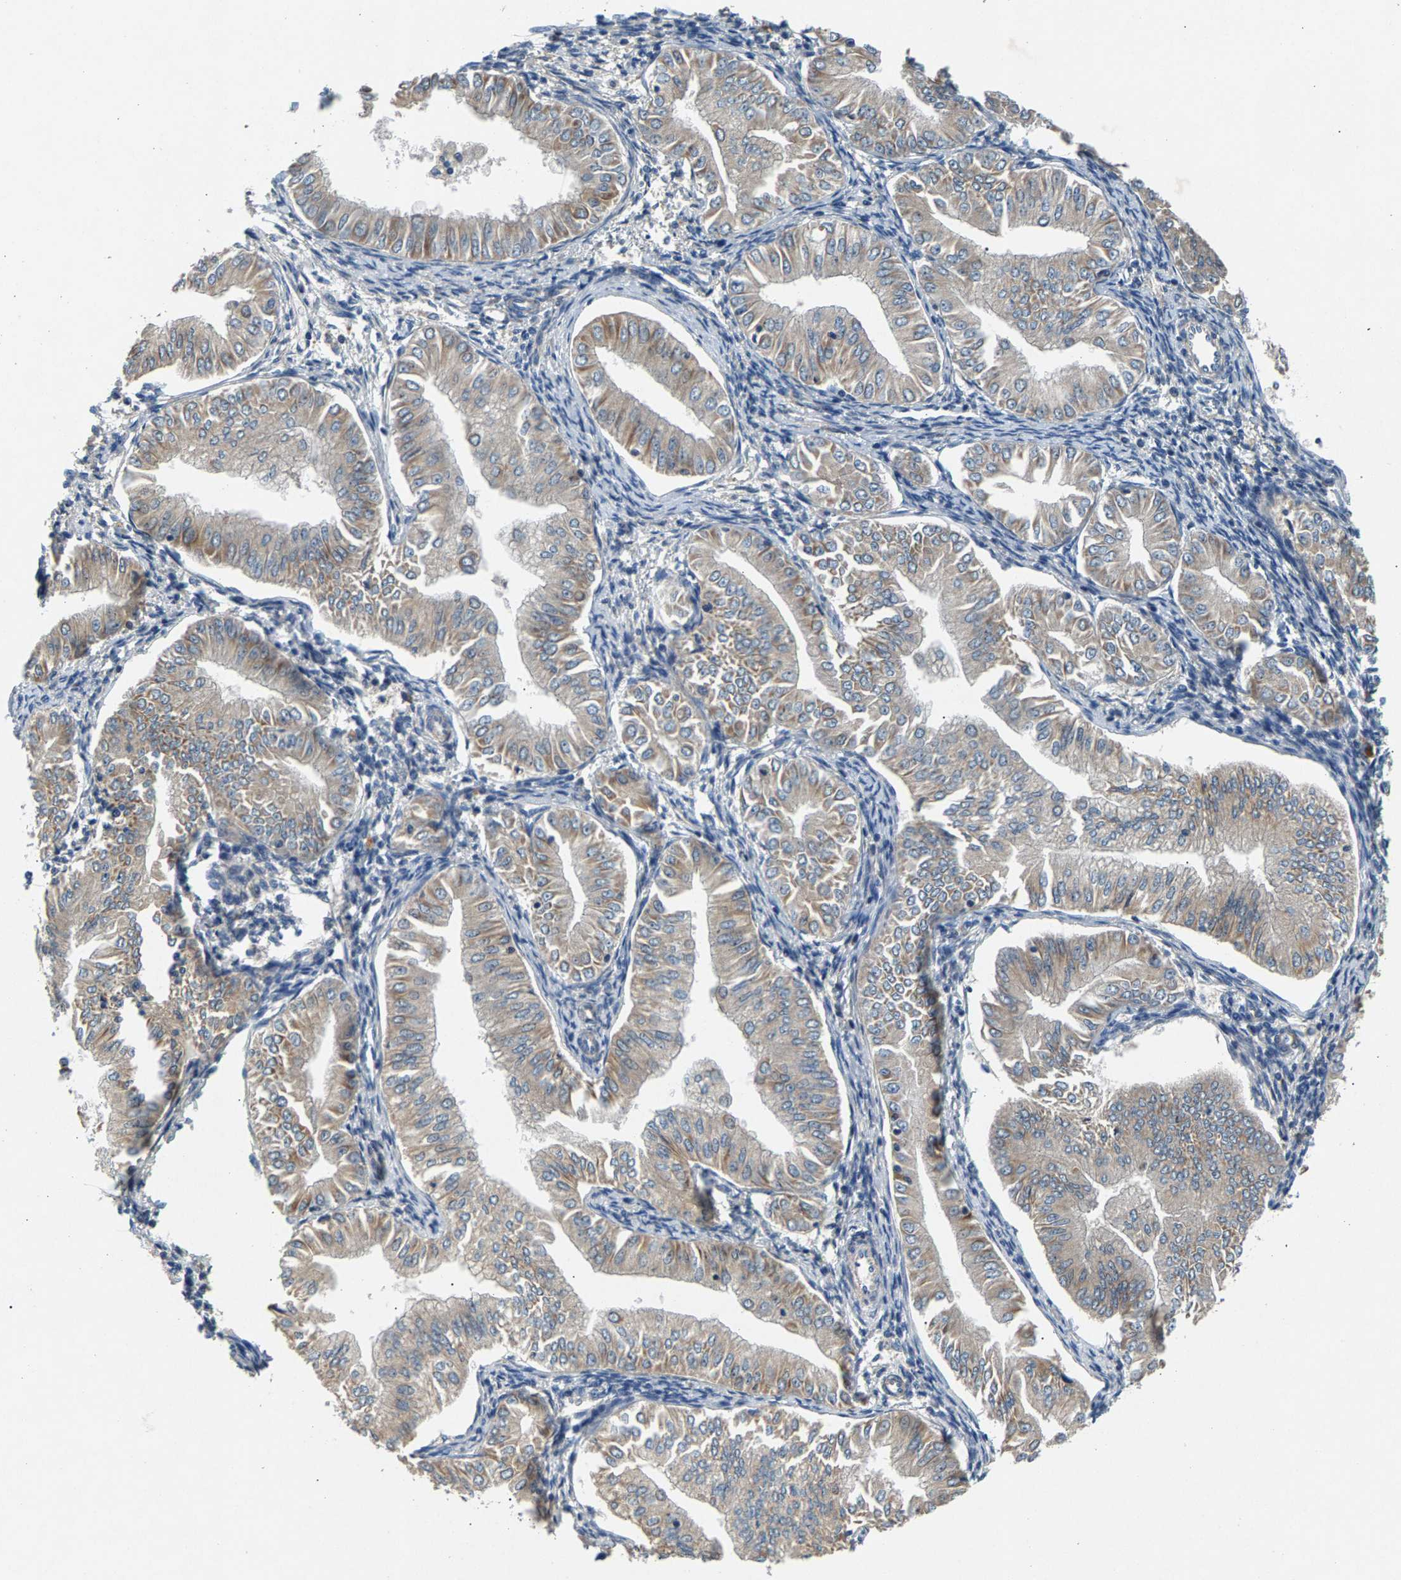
{"staining": {"intensity": "weak", "quantity": "25%-75%", "location": "cytoplasmic/membranous"}, "tissue": "endometrial cancer", "cell_type": "Tumor cells", "image_type": "cancer", "snomed": [{"axis": "morphology", "description": "Normal tissue, NOS"}, {"axis": "morphology", "description": "Adenocarcinoma, NOS"}, {"axis": "topography", "description": "Endometrium"}], "caption": "This is a histology image of immunohistochemistry staining of endometrial cancer (adenocarcinoma), which shows weak positivity in the cytoplasmic/membranous of tumor cells.", "gene": "NT5C", "patient": {"sex": "female", "age": 53}}